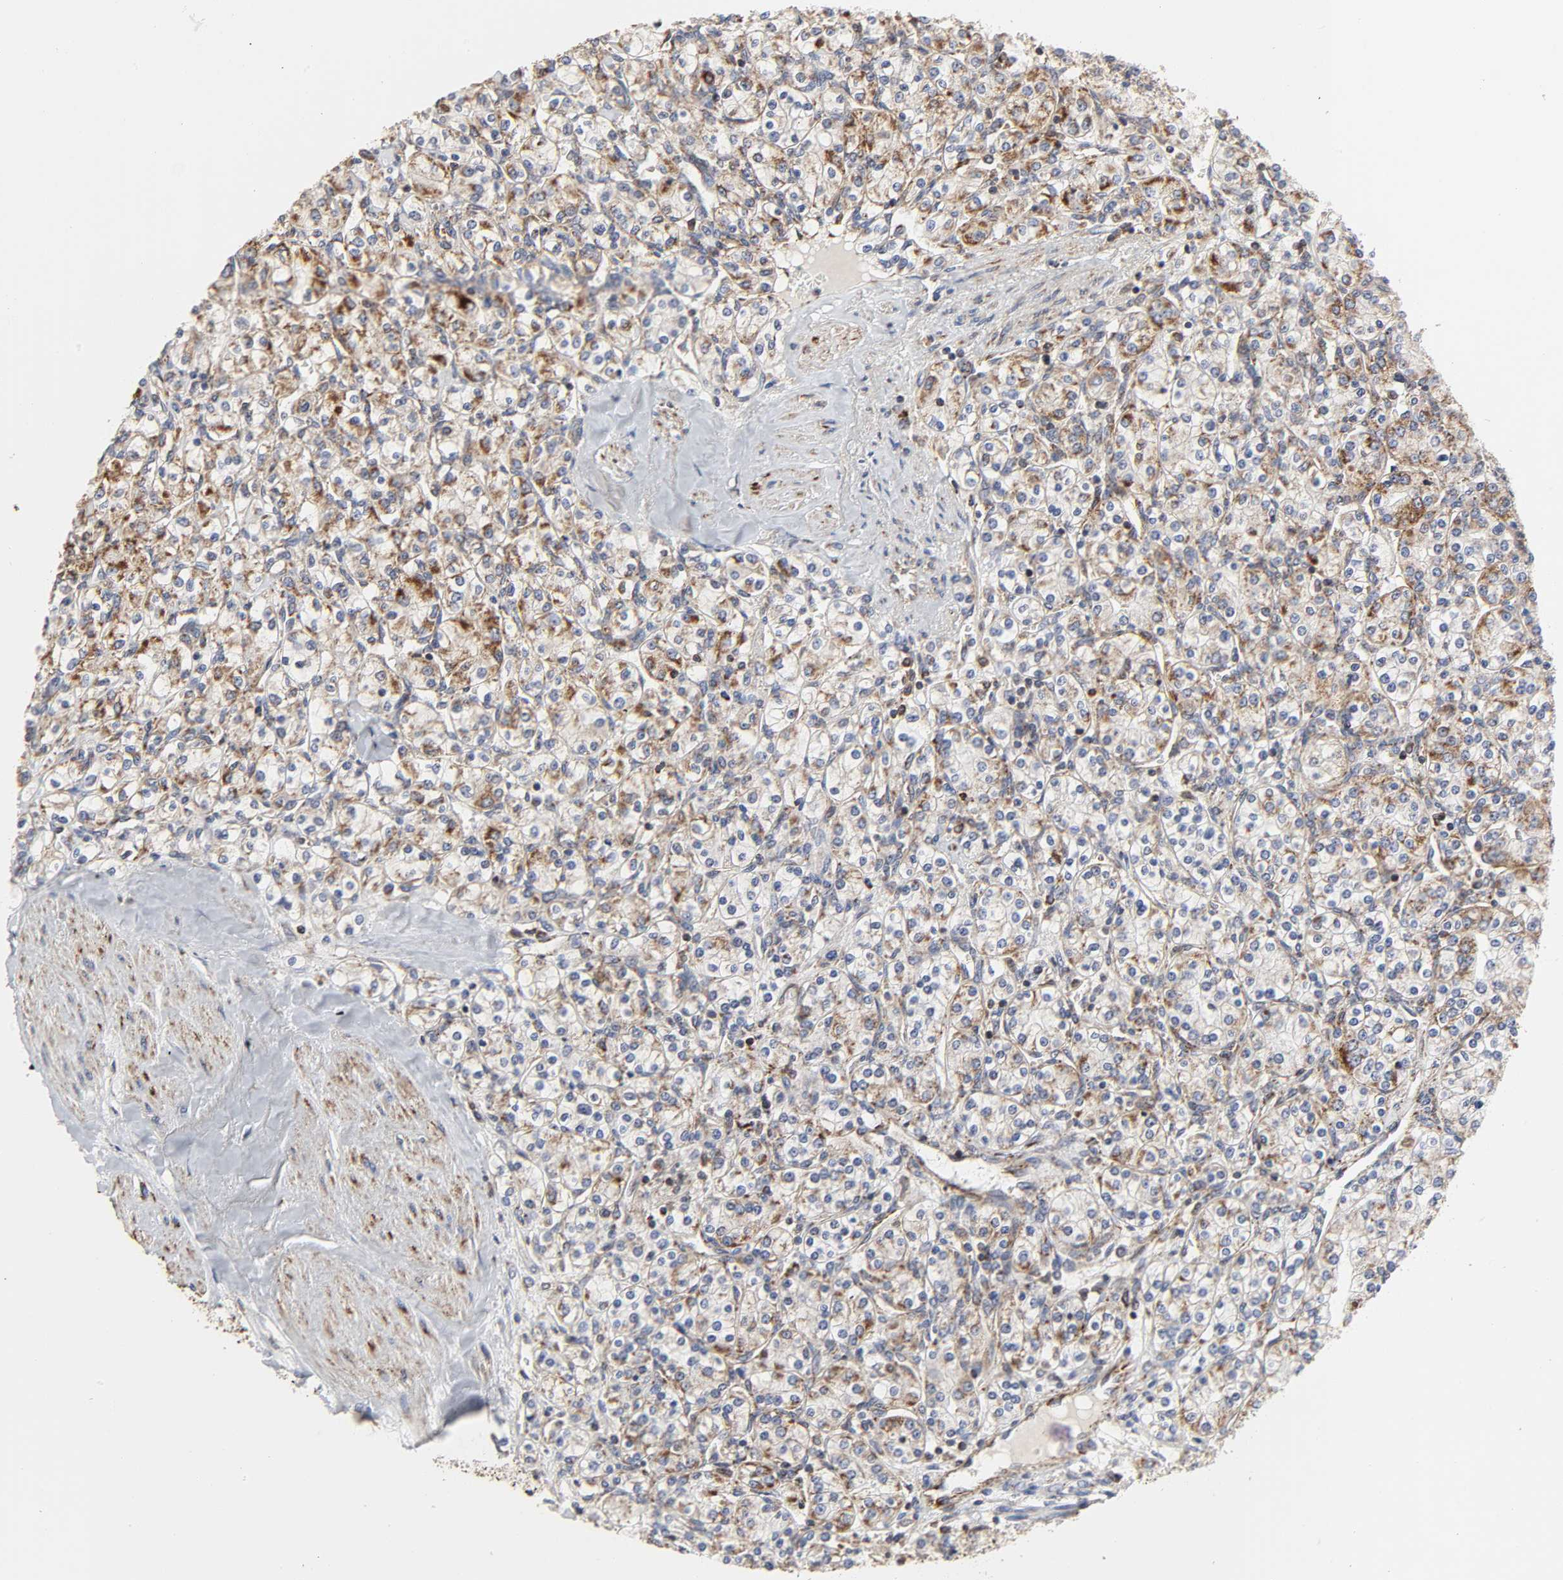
{"staining": {"intensity": "moderate", "quantity": ">75%", "location": "cytoplasmic/membranous"}, "tissue": "renal cancer", "cell_type": "Tumor cells", "image_type": "cancer", "snomed": [{"axis": "morphology", "description": "Adenocarcinoma, NOS"}, {"axis": "topography", "description": "Kidney"}], "caption": "Immunohistochemistry micrograph of neoplastic tissue: adenocarcinoma (renal) stained using IHC exhibits medium levels of moderate protein expression localized specifically in the cytoplasmic/membranous of tumor cells, appearing as a cytoplasmic/membranous brown color.", "gene": "COX6B1", "patient": {"sex": "male", "age": 77}}